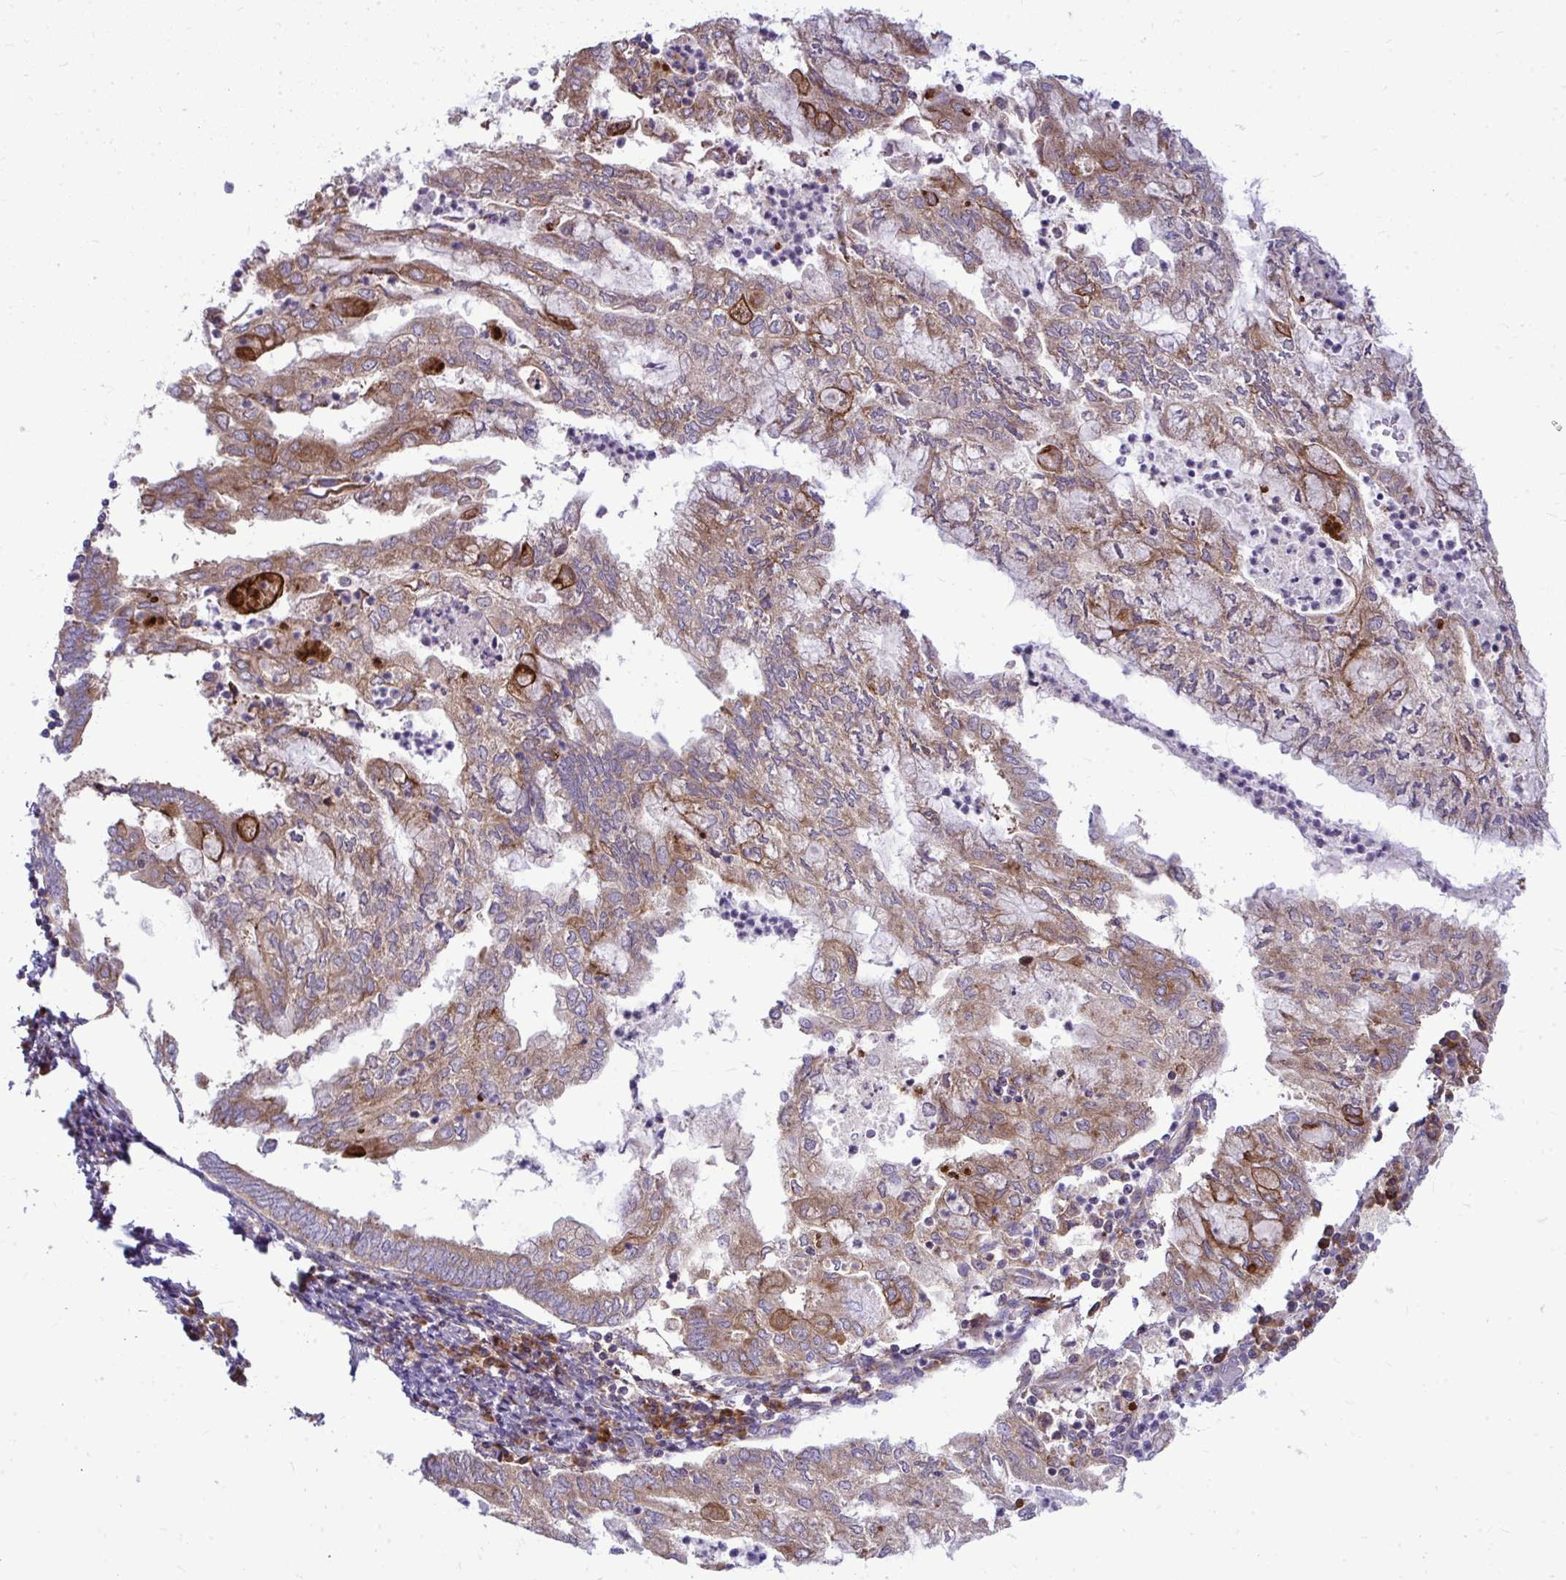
{"staining": {"intensity": "moderate", "quantity": ">75%", "location": "cytoplasmic/membranous"}, "tissue": "endometrial cancer", "cell_type": "Tumor cells", "image_type": "cancer", "snomed": [{"axis": "morphology", "description": "Adenocarcinoma, NOS"}, {"axis": "topography", "description": "Endometrium"}], "caption": "Protein staining demonstrates moderate cytoplasmic/membranous staining in approximately >75% of tumor cells in endometrial adenocarcinoma. (DAB IHC, brown staining for protein, blue staining for nuclei).", "gene": "GFPT2", "patient": {"sex": "female", "age": 75}}